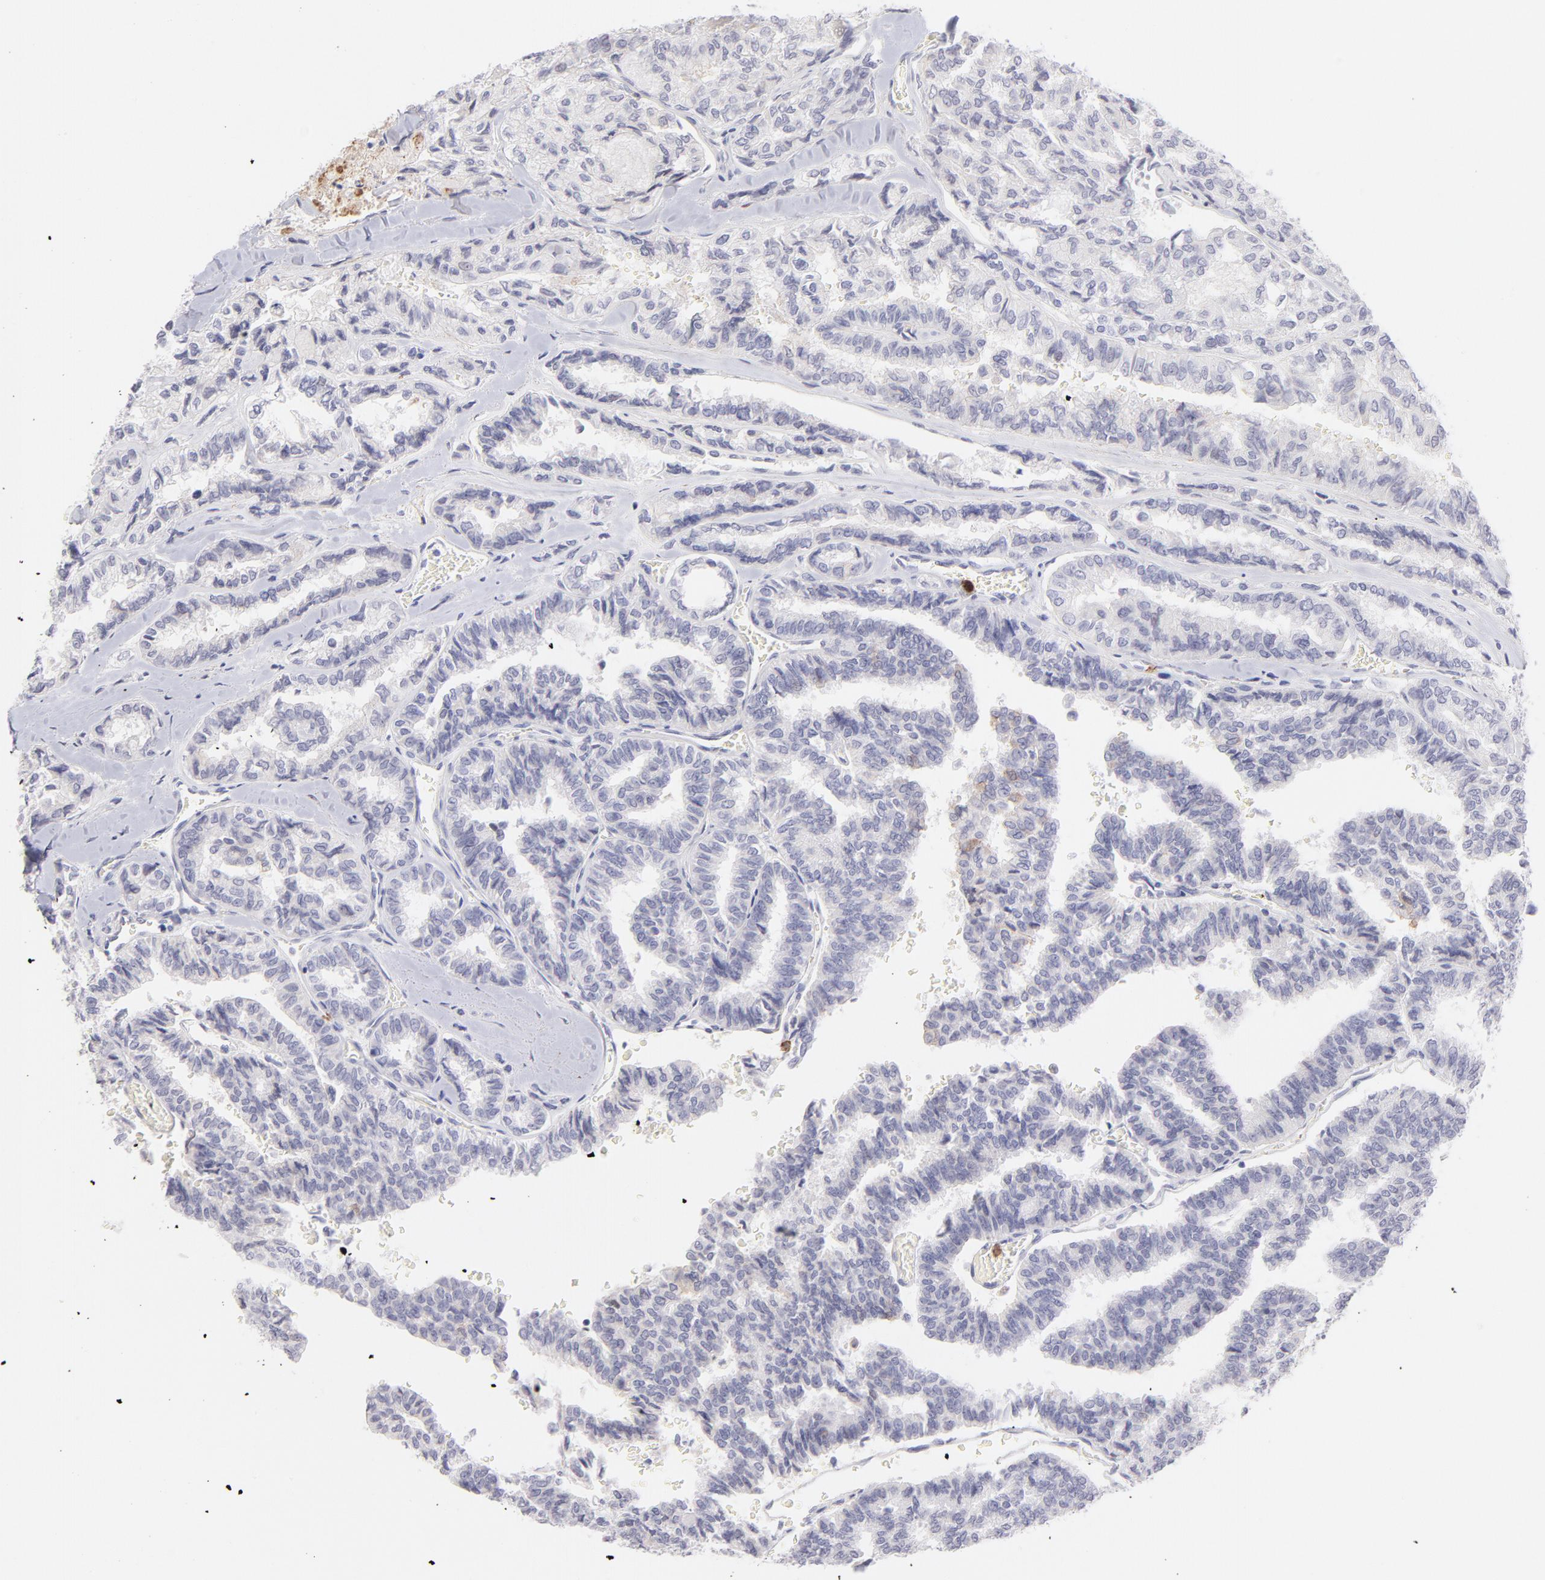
{"staining": {"intensity": "negative", "quantity": "none", "location": "none"}, "tissue": "thyroid cancer", "cell_type": "Tumor cells", "image_type": "cancer", "snomed": [{"axis": "morphology", "description": "Papillary adenocarcinoma, NOS"}, {"axis": "topography", "description": "Thyroid gland"}], "caption": "High magnification brightfield microscopy of papillary adenocarcinoma (thyroid) stained with DAB (brown) and counterstained with hematoxylin (blue): tumor cells show no significant positivity. (DAB IHC, high magnification).", "gene": "LTB4R", "patient": {"sex": "female", "age": 35}}